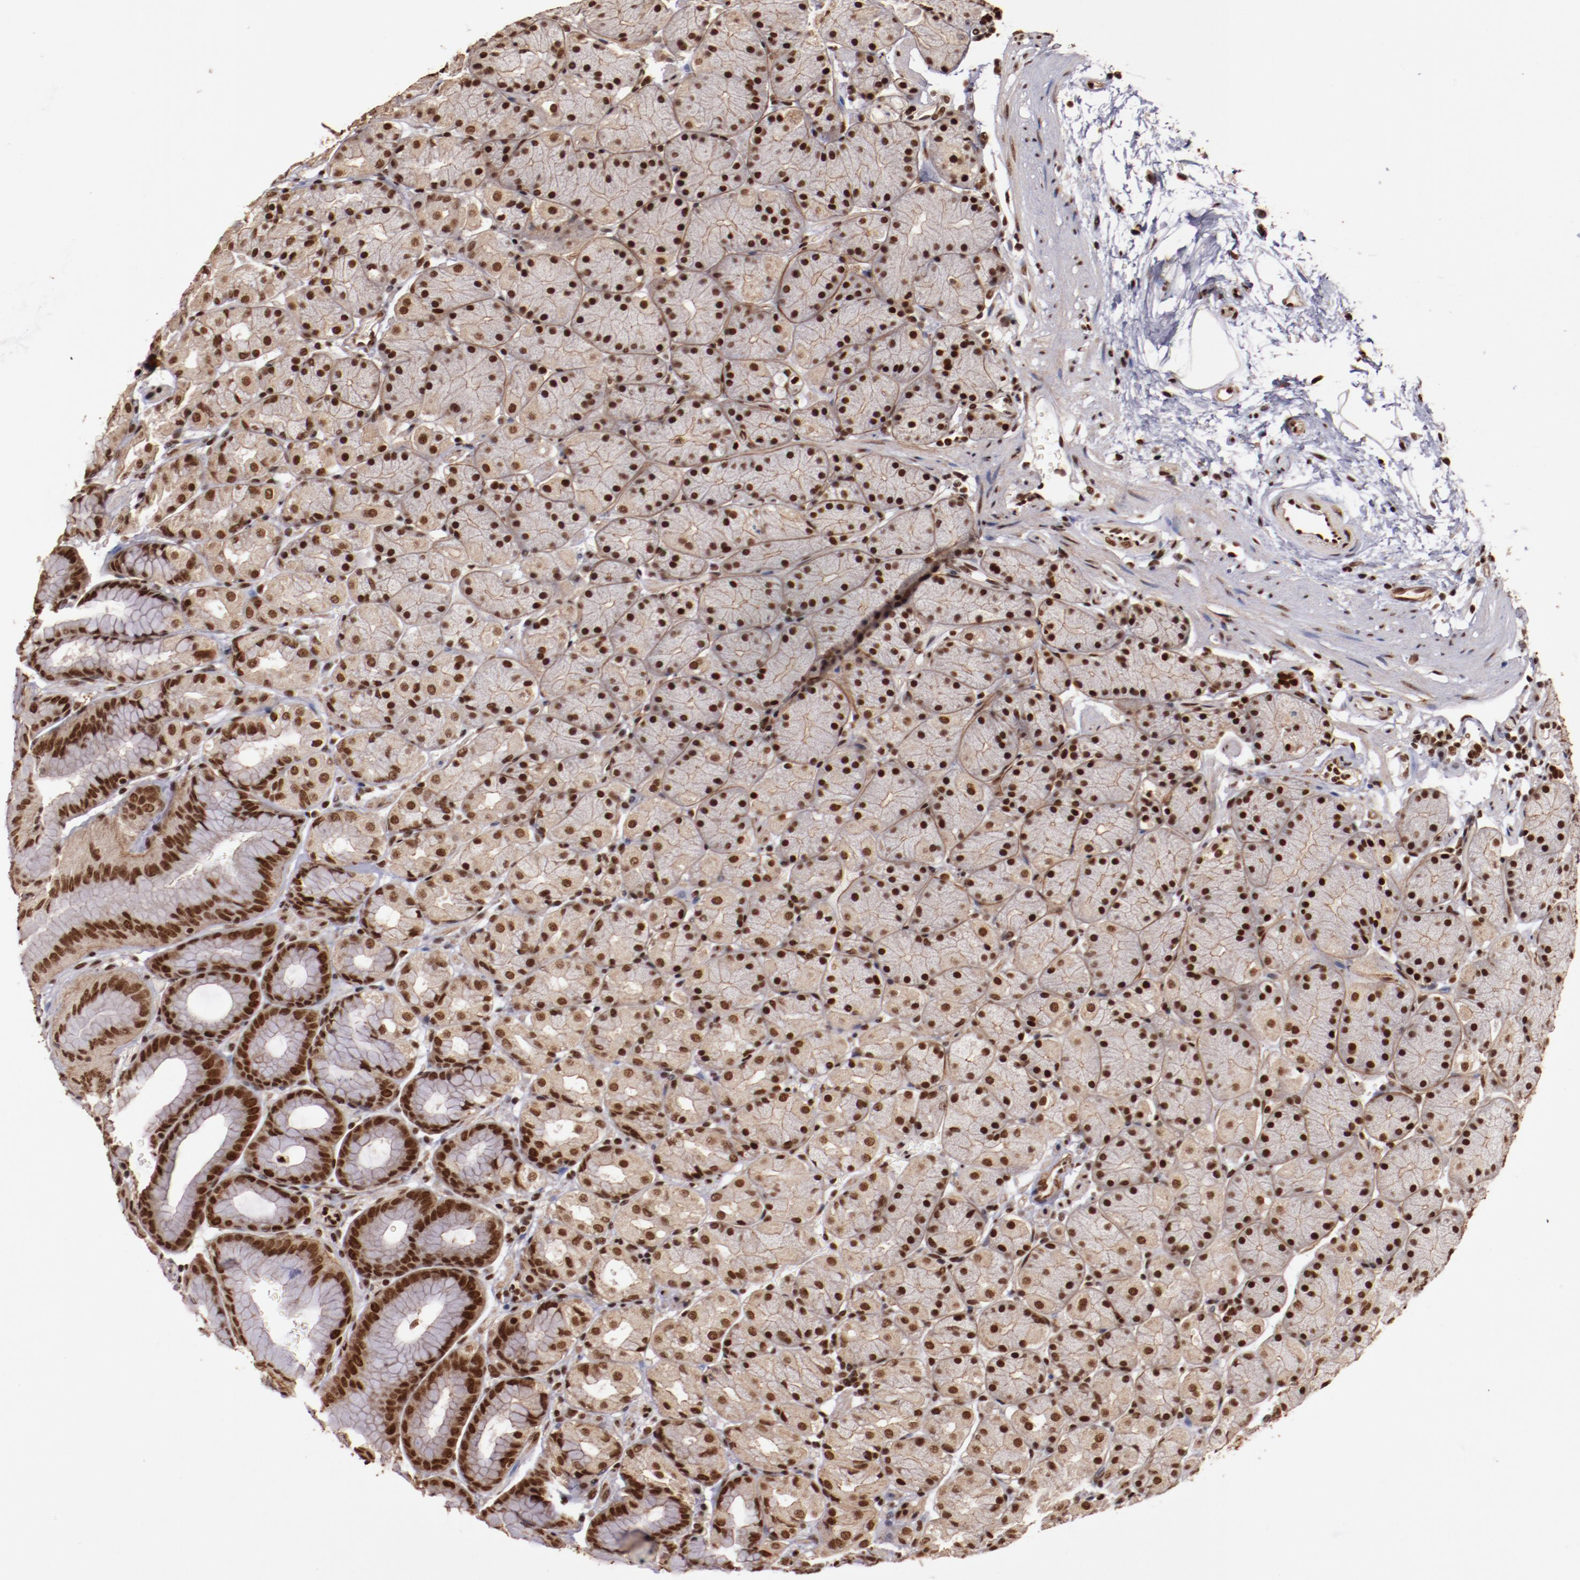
{"staining": {"intensity": "strong", "quantity": ">75%", "location": "nuclear"}, "tissue": "stomach", "cell_type": "Glandular cells", "image_type": "normal", "snomed": [{"axis": "morphology", "description": "Normal tissue, NOS"}, {"axis": "topography", "description": "Stomach, upper"}, {"axis": "topography", "description": "Stomach"}], "caption": "Immunohistochemistry micrograph of benign stomach: stomach stained using immunohistochemistry demonstrates high levels of strong protein expression localized specifically in the nuclear of glandular cells, appearing as a nuclear brown color.", "gene": "STAG2", "patient": {"sex": "male", "age": 76}}